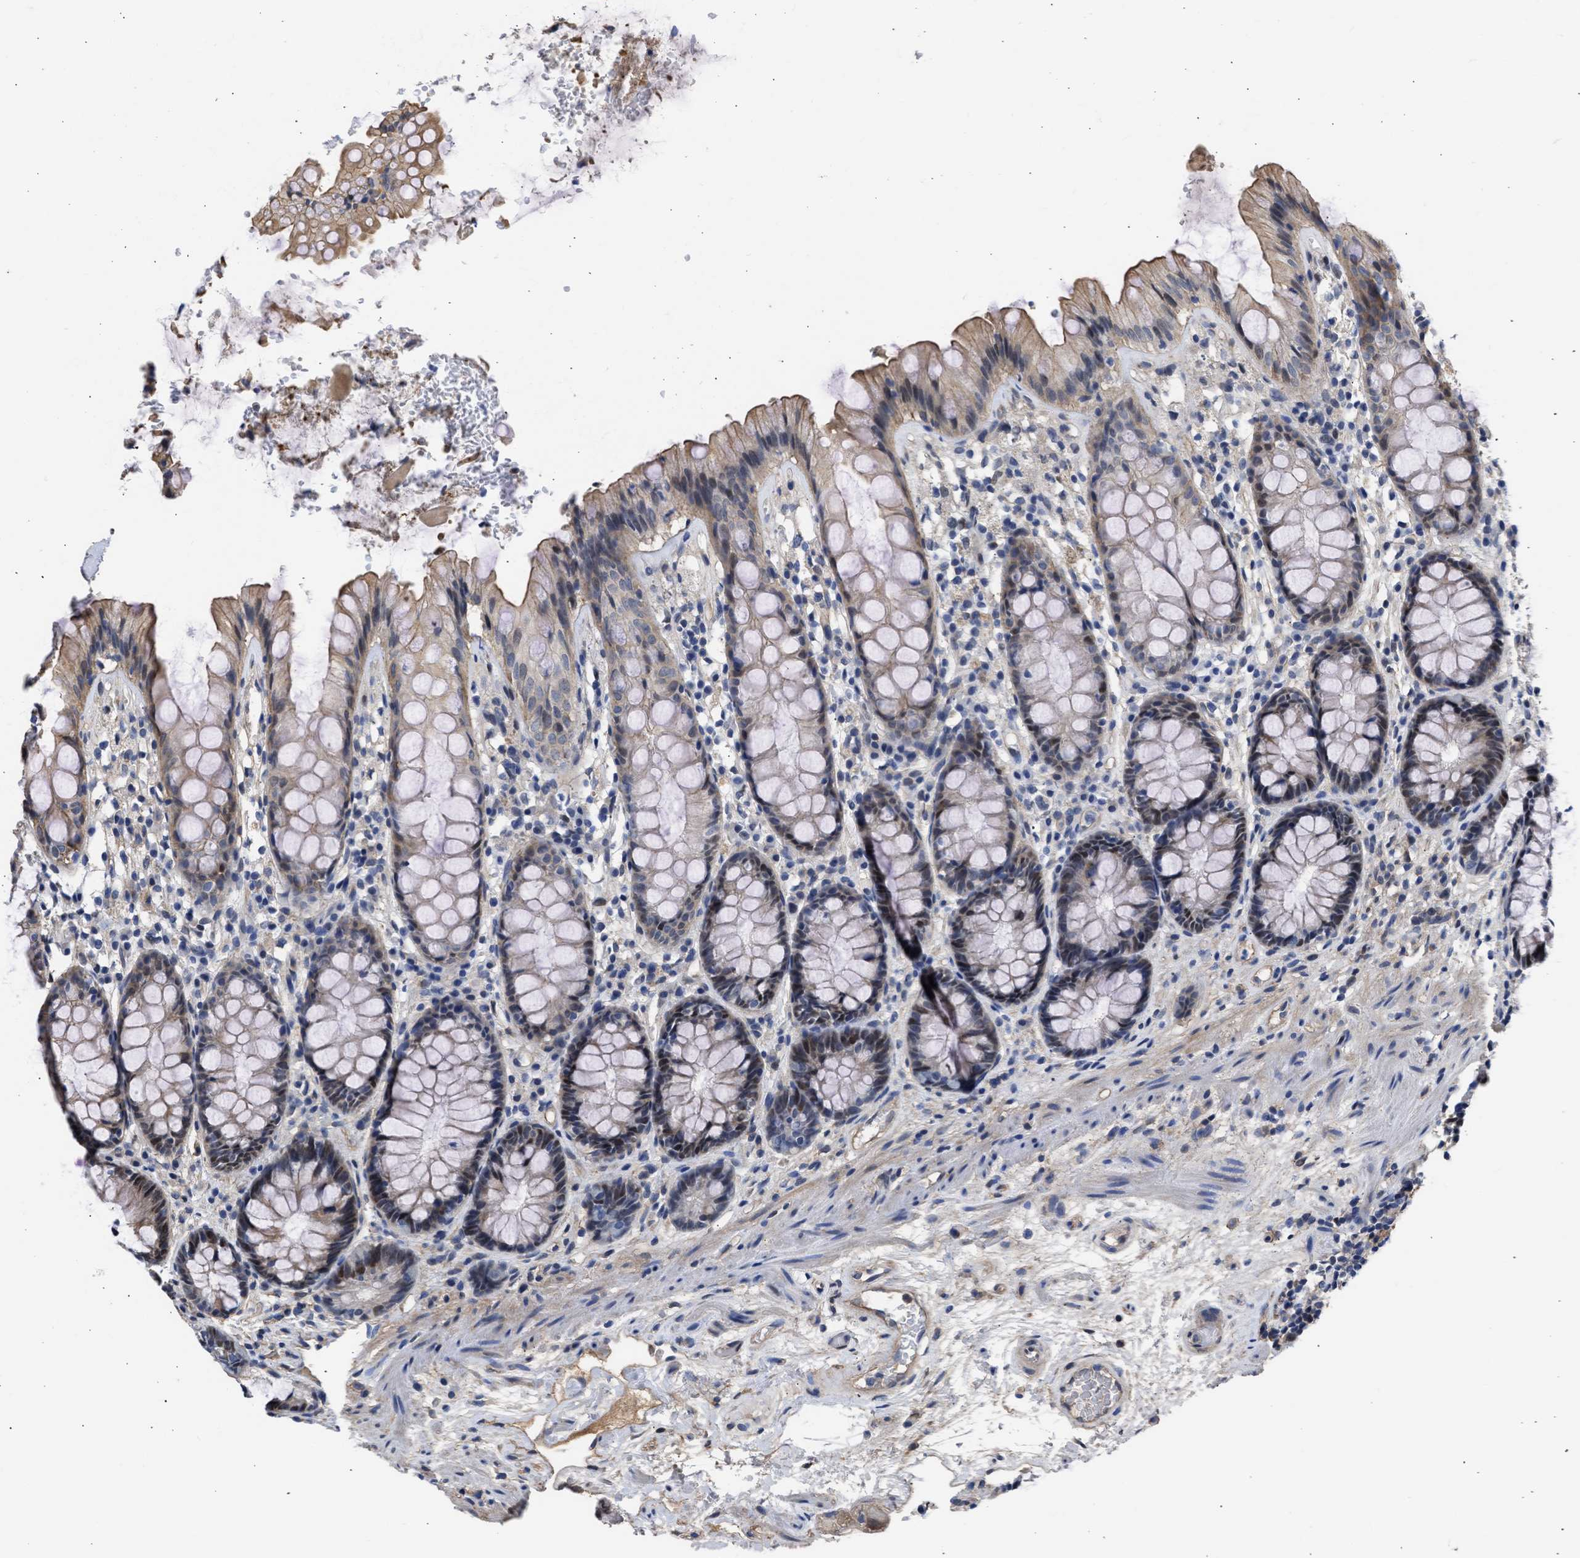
{"staining": {"intensity": "moderate", "quantity": "<25%", "location": "cytoplasmic/membranous,nuclear"}, "tissue": "rectum", "cell_type": "Glandular cells", "image_type": "normal", "snomed": [{"axis": "morphology", "description": "Normal tissue, NOS"}, {"axis": "topography", "description": "Rectum"}], "caption": "High-power microscopy captured an IHC photomicrograph of unremarkable rectum, revealing moderate cytoplasmic/membranous,nuclear positivity in about <25% of glandular cells. (DAB = brown stain, brightfield microscopy at high magnification).", "gene": "MAS1L", "patient": {"sex": "male", "age": 64}}